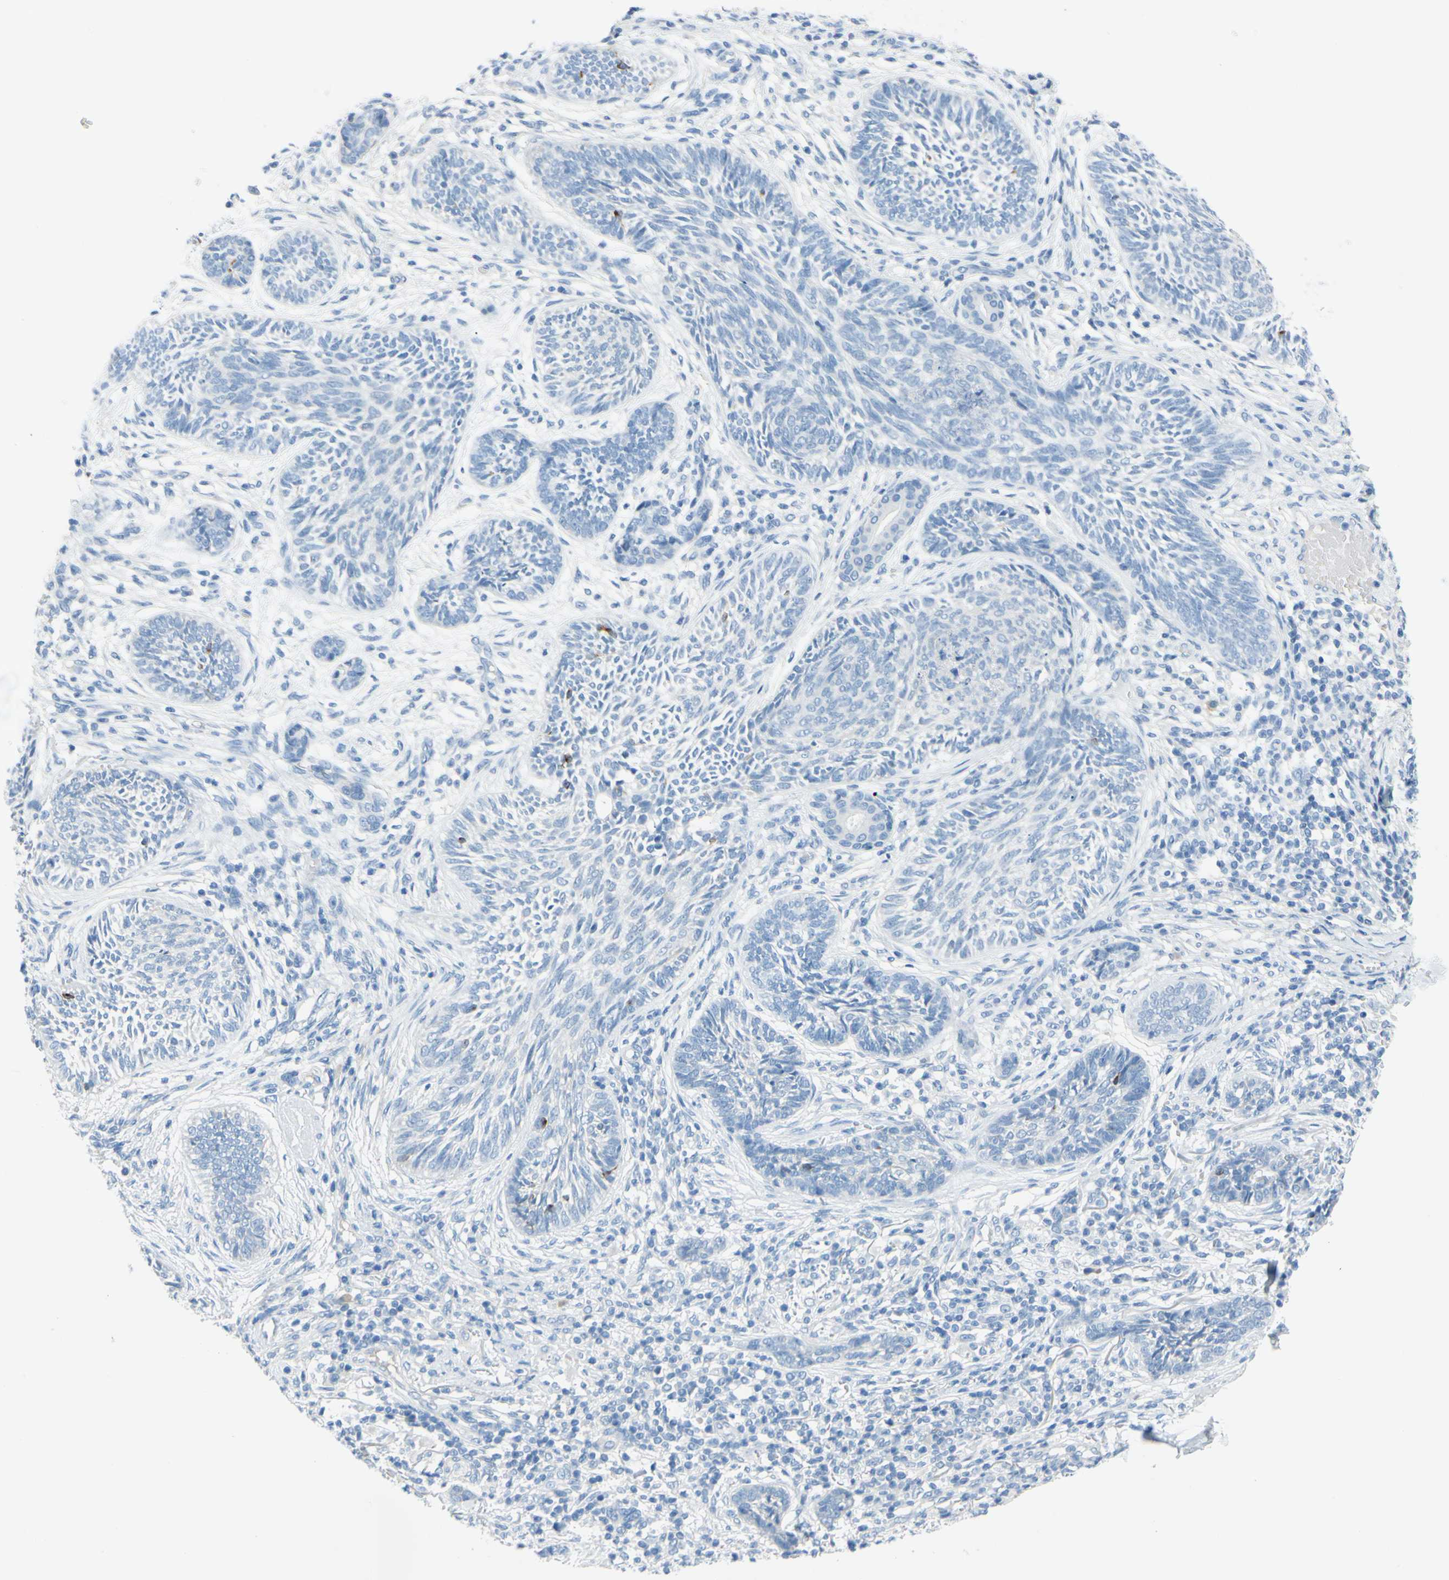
{"staining": {"intensity": "negative", "quantity": "none", "location": "none"}, "tissue": "skin cancer", "cell_type": "Tumor cells", "image_type": "cancer", "snomed": [{"axis": "morphology", "description": "Papilloma, NOS"}, {"axis": "morphology", "description": "Basal cell carcinoma"}, {"axis": "topography", "description": "Skin"}], "caption": "Immunohistochemistry image of neoplastic tissue: human basal cell carcinoma (skin) stained with DAB (3,3'-diaminobenzidine) exhibits no significant protein expression in tumor cells.", "gene": "DCT", "patient": {"sex": "male", "age": 87}}